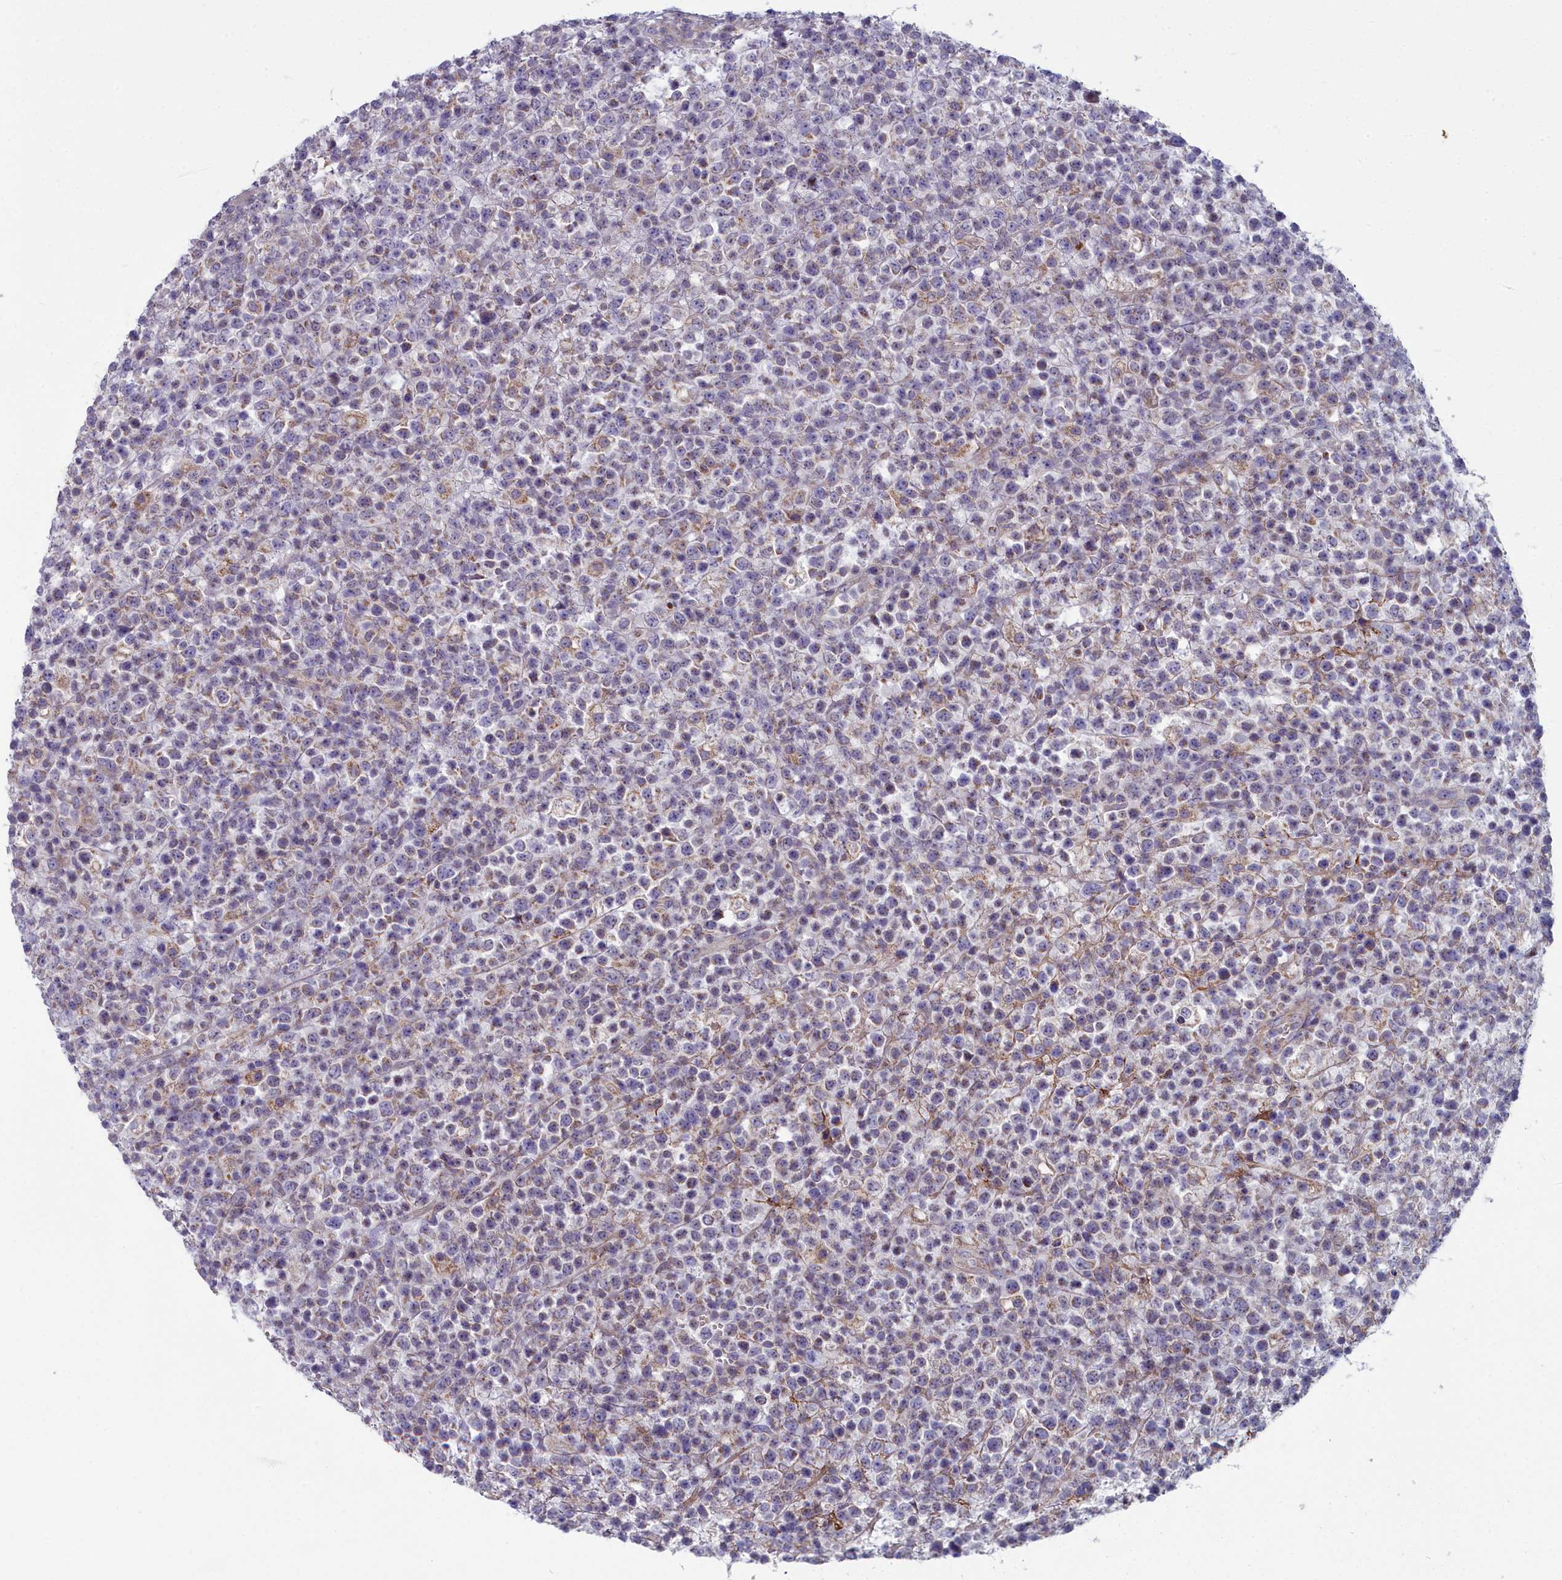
{"staining": {"intensity": "negative", "quantity": "none", "location": "none"}, "tissue": "lymphoma", "cell_type": "Tumor cells", "image_type": "cancer", "snomed": [{"axis": "morphology", "description": "Malignant lymphoma, non-Hodgkin's type, High grade"}, {"axis": "topography", "description": "Colon"}], "caption": "Human lymphoma stained for a protein using immunohistochemistry demonstrates no staining in tumor cells.", "gene": "INSYN2A", "patient": {"sex": "female", "age": 53}}